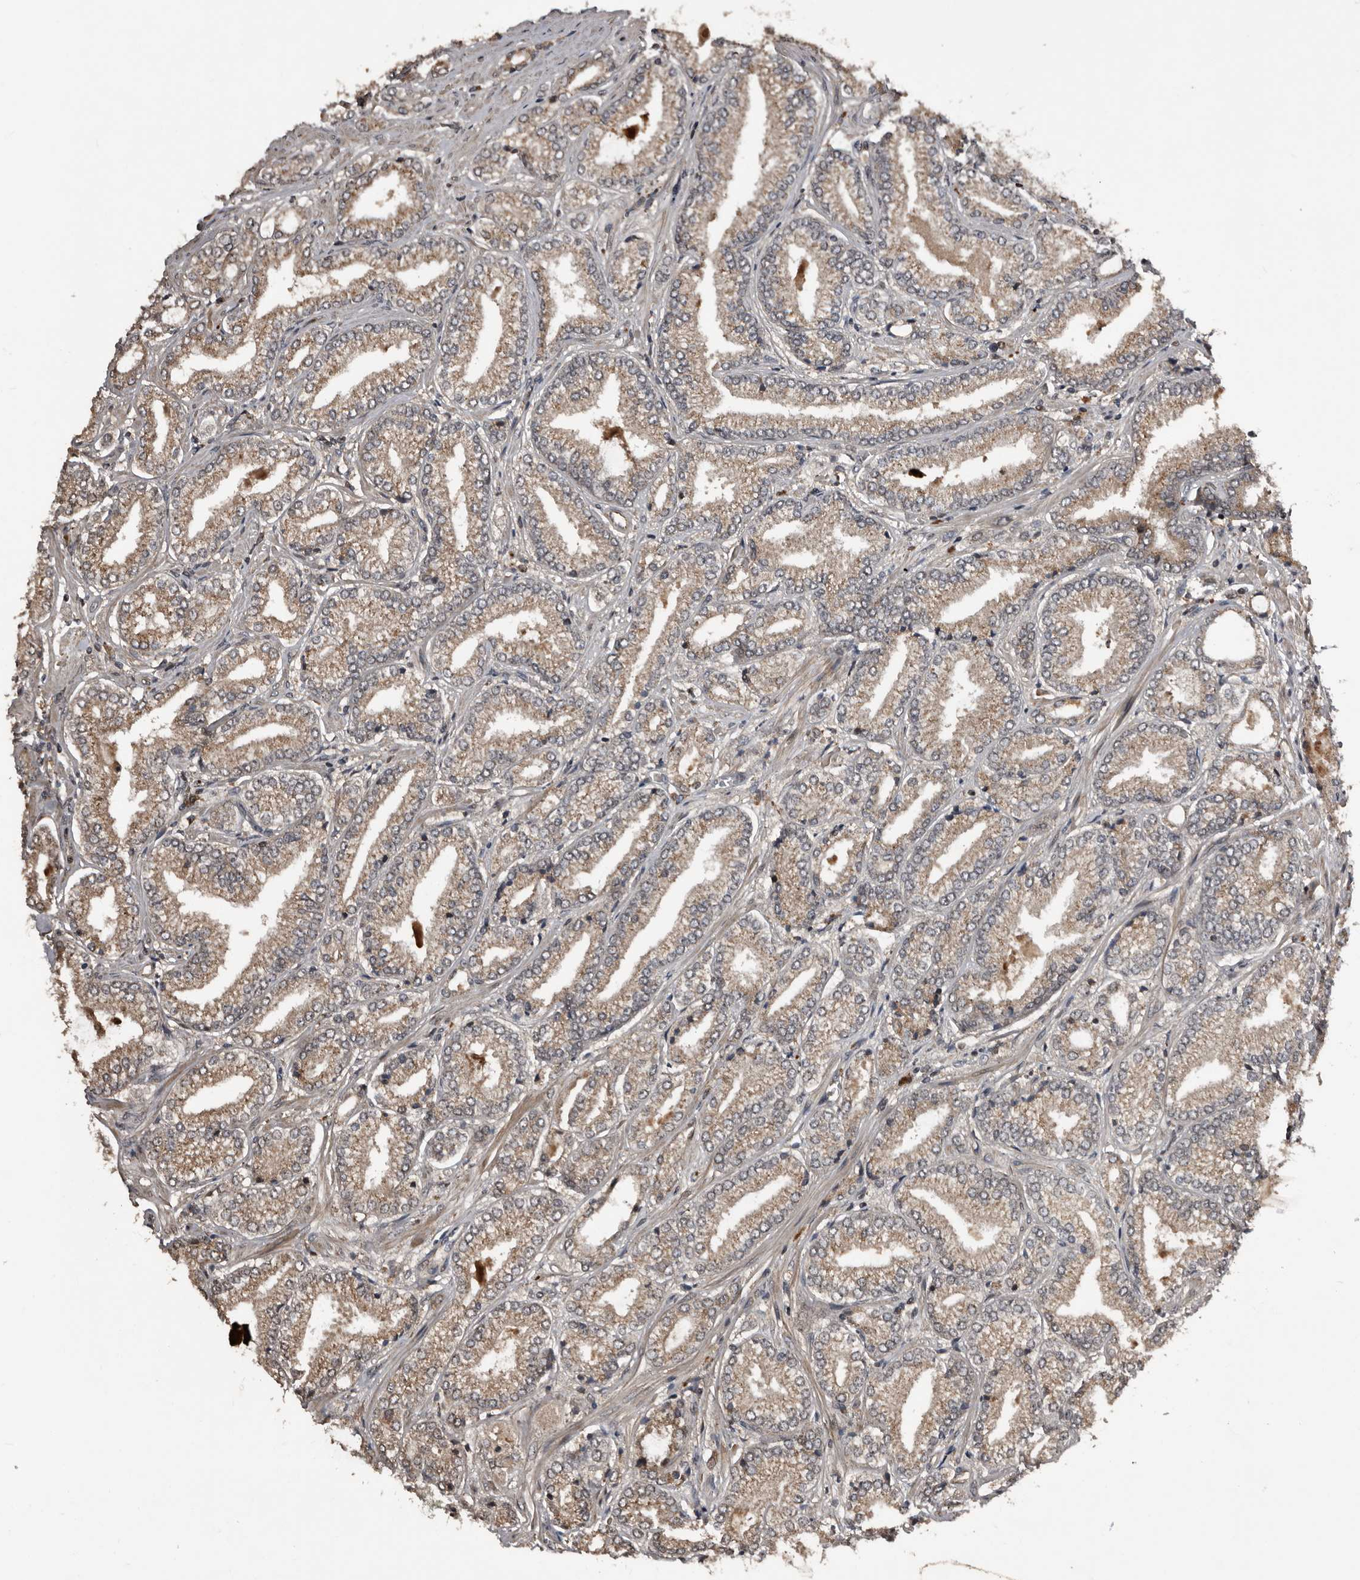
{"staining": {"intensity": "weak", "quantity": ">75%", "location": "cytoplasmic/membranous"}, "tissue": "prostate cancer", "cell_type": "Tumor cells", "image_type": "cancer", "snomed": [{"axis": "morphology", "description": "Adenocarcinoma, Low grade"}, {"axis": "topography", "description": "Prostate"}], "caption": "Immunohistochemical staining of prostate low-grade adenocarcinoma shows low levels of weak cytoplasmic/membranous expression in about >75% of tumor cells.", "gene": "SERTAD4", "patient": {"sex": "male", "age": 62}}